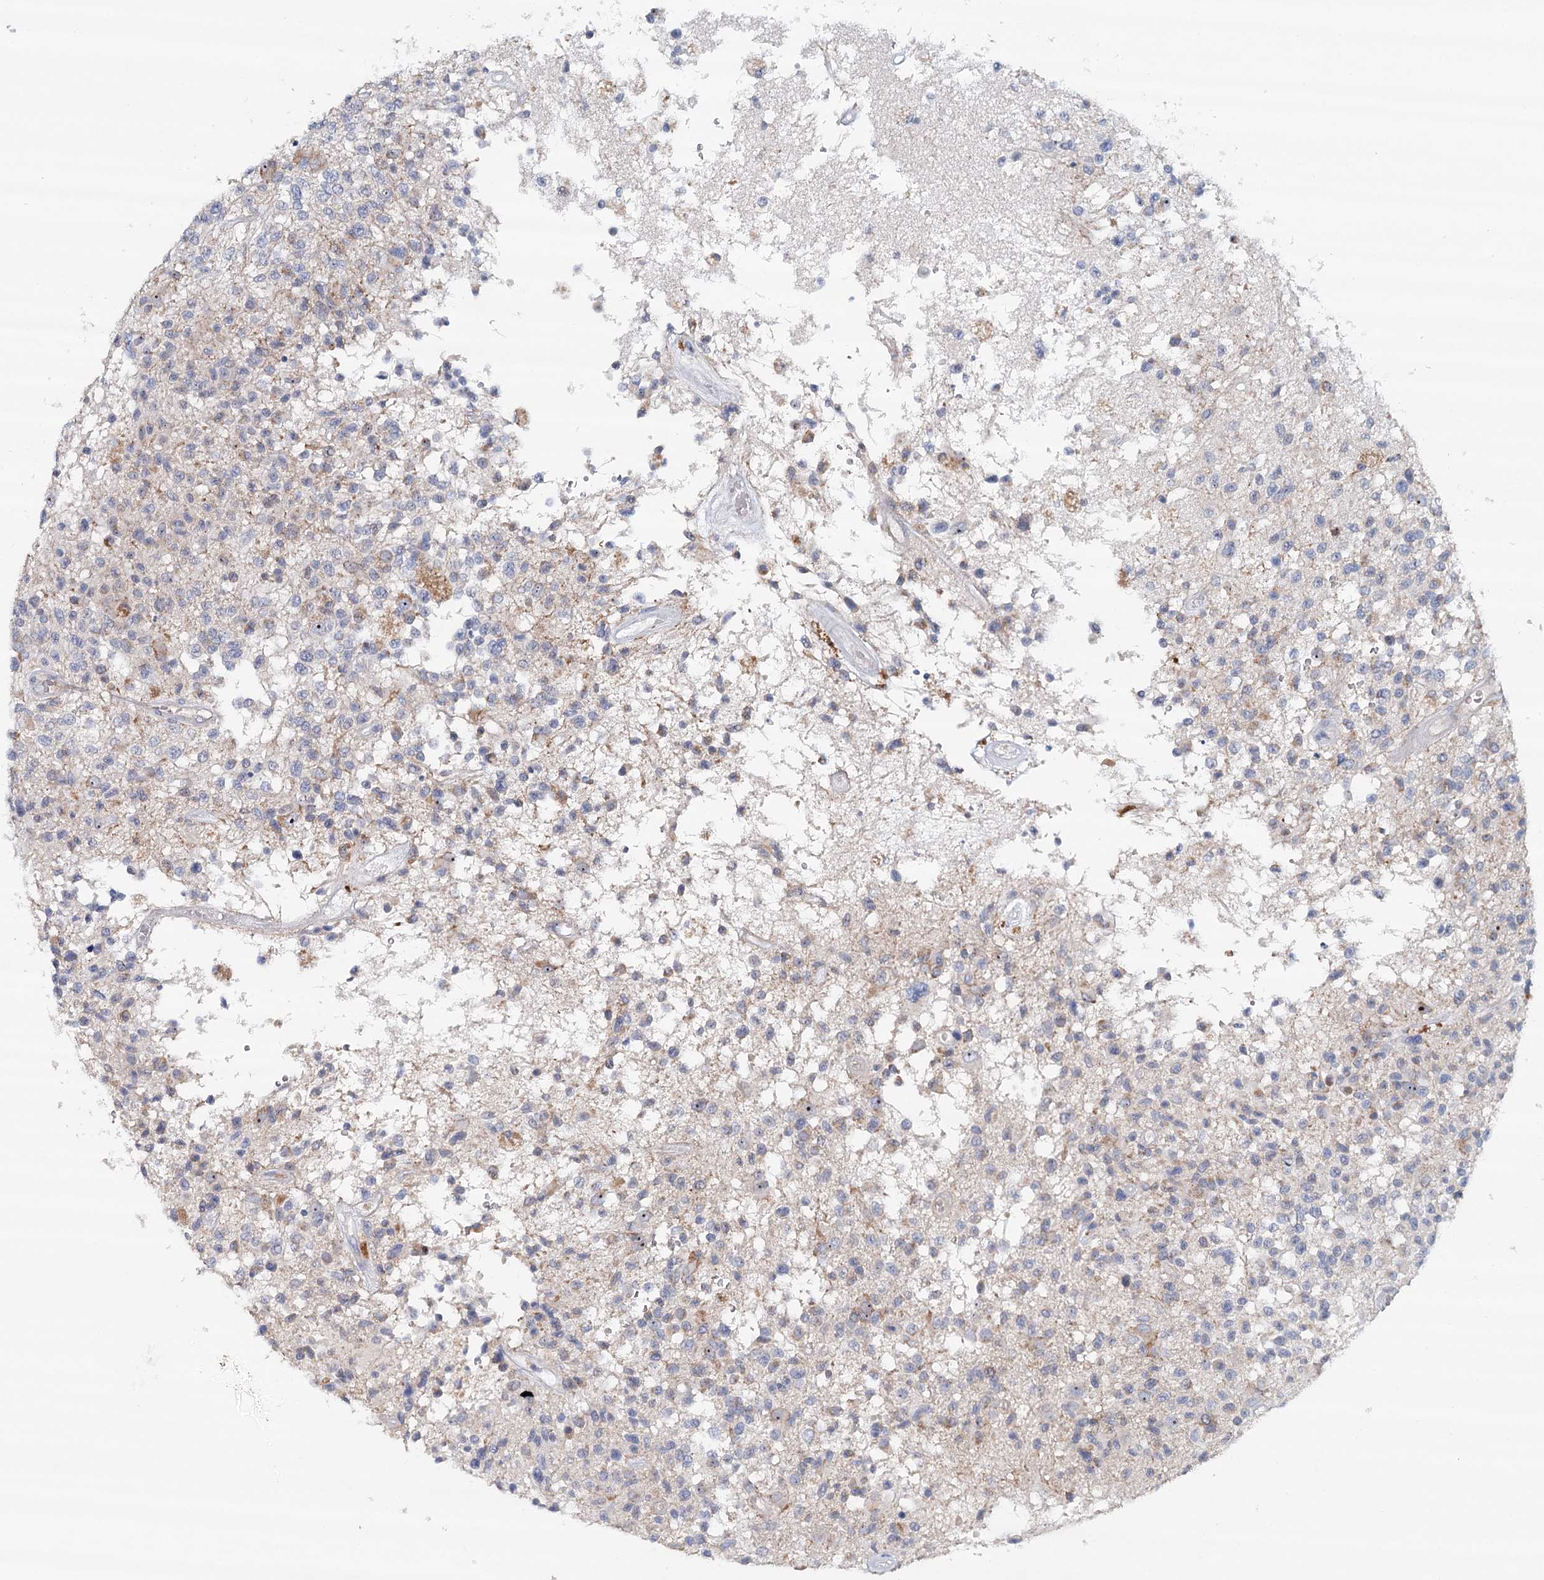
{"staining": {"intensity": "moderate", "quantity": "<25%", "location": "cytoplasmic/membranous,nuclear"}, "tissue": "glioma", "cell_type": "Tumor cells", "image_type": "cancer", "snomed": [{"axis": "morphology", "description": "Glioma, malignant, High grade"}, {"axis": "morphology", "description": "Glioblastoma, NOS"}, {"axis": "topography", "description": "Brain"}], "caption": "A high-resolution histopathology image shows immunohistochemistry staining of glioma, which reveals moderate cytoplasmic/membranous and nuclear staining in approximately <25% of tumor cells.", "gene": "RBM43", "patient": {"sex": "male", "age": 60}}